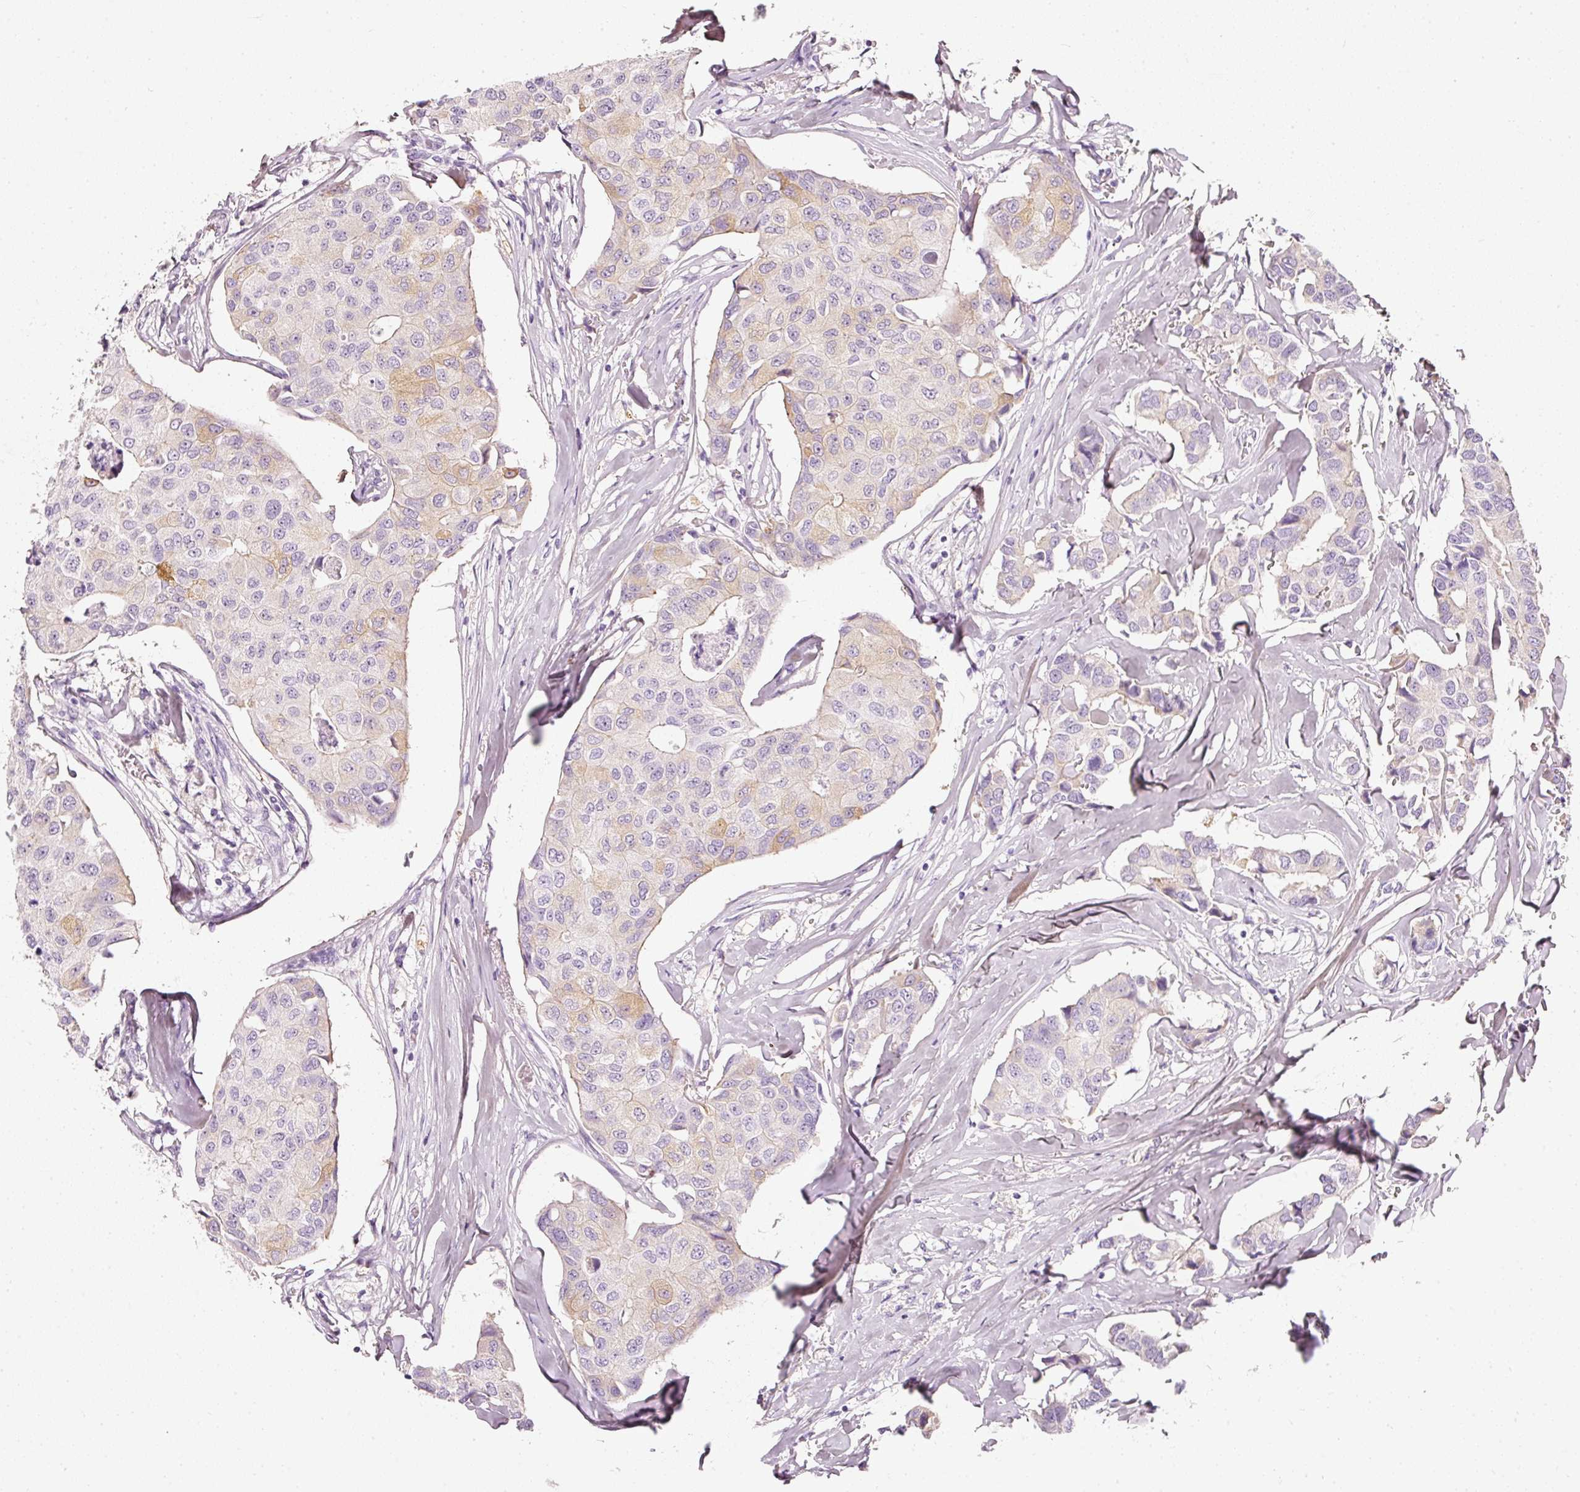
{"staining": {"intensity": "weak", "quantity": "<25%", "location": "cytoplasmic/membranous"}, "tissue": "breast cancer", "cell_type": "Tumor cells", "image_type": "cancer", "snomed": [{"axis": "morphology", "description": "Duct carcinoma"}, {"axis": "topography", "description": "Breast"}], "caption": "Immunohistochemistry photomicrograph of neoplastic tissue: human breast cancer (invasive ductal carcinoma) stained with DAB (3,3'-diaminobenzidine) exhibits no significant protein expression in tumor cells.", "gene": "PDXDC1", "patient": {"sex": "female", "age": 80}}